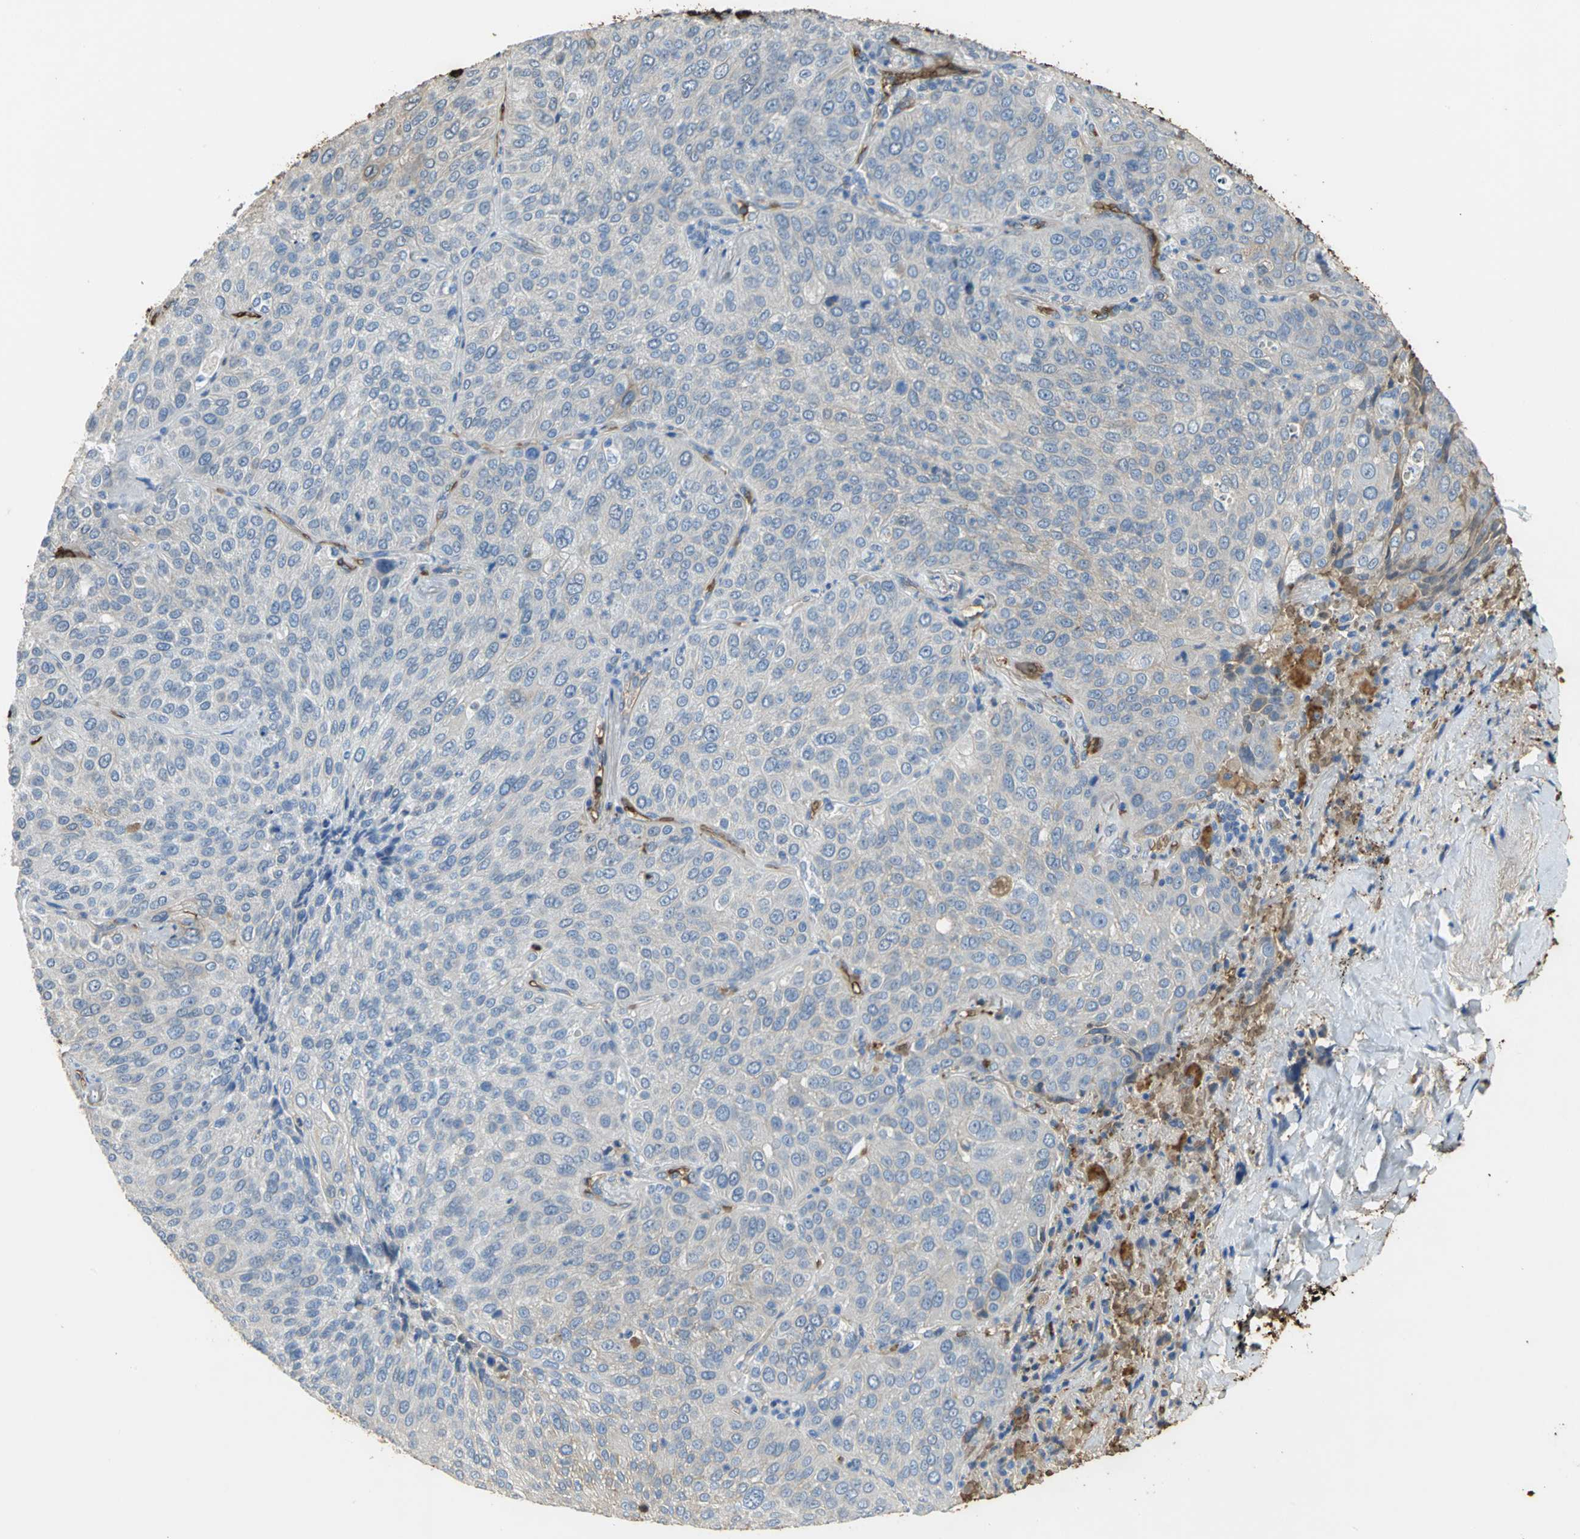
{"staining": {"intensity": "weak", "quantity": "25%-75%", "location": "cytoplasmic/membranous"}, "tissue": "lung cancer", "cell_type": "Tumor cells", "image_type": "cancer", "snomed": [{"axis": "morphology", "description": "Squamous cell carcinoma, NOS"}, {"axis": "topography", "description": "Lung"}], "caption": "Brown immunohistochemical staining in human lung cancer reveals weak cytoplasmic/membranous positivity in about 25%-75% of tumor cells. The staining was performed using DAB (3,3'-diaminobenzidine) to visualize the protein expression in brown, while the nuclei were stained in blue with hematoxylin (Magnification: 20x).", "gene": "TREM1", "patient": {"sex": "male", "age": 54}}